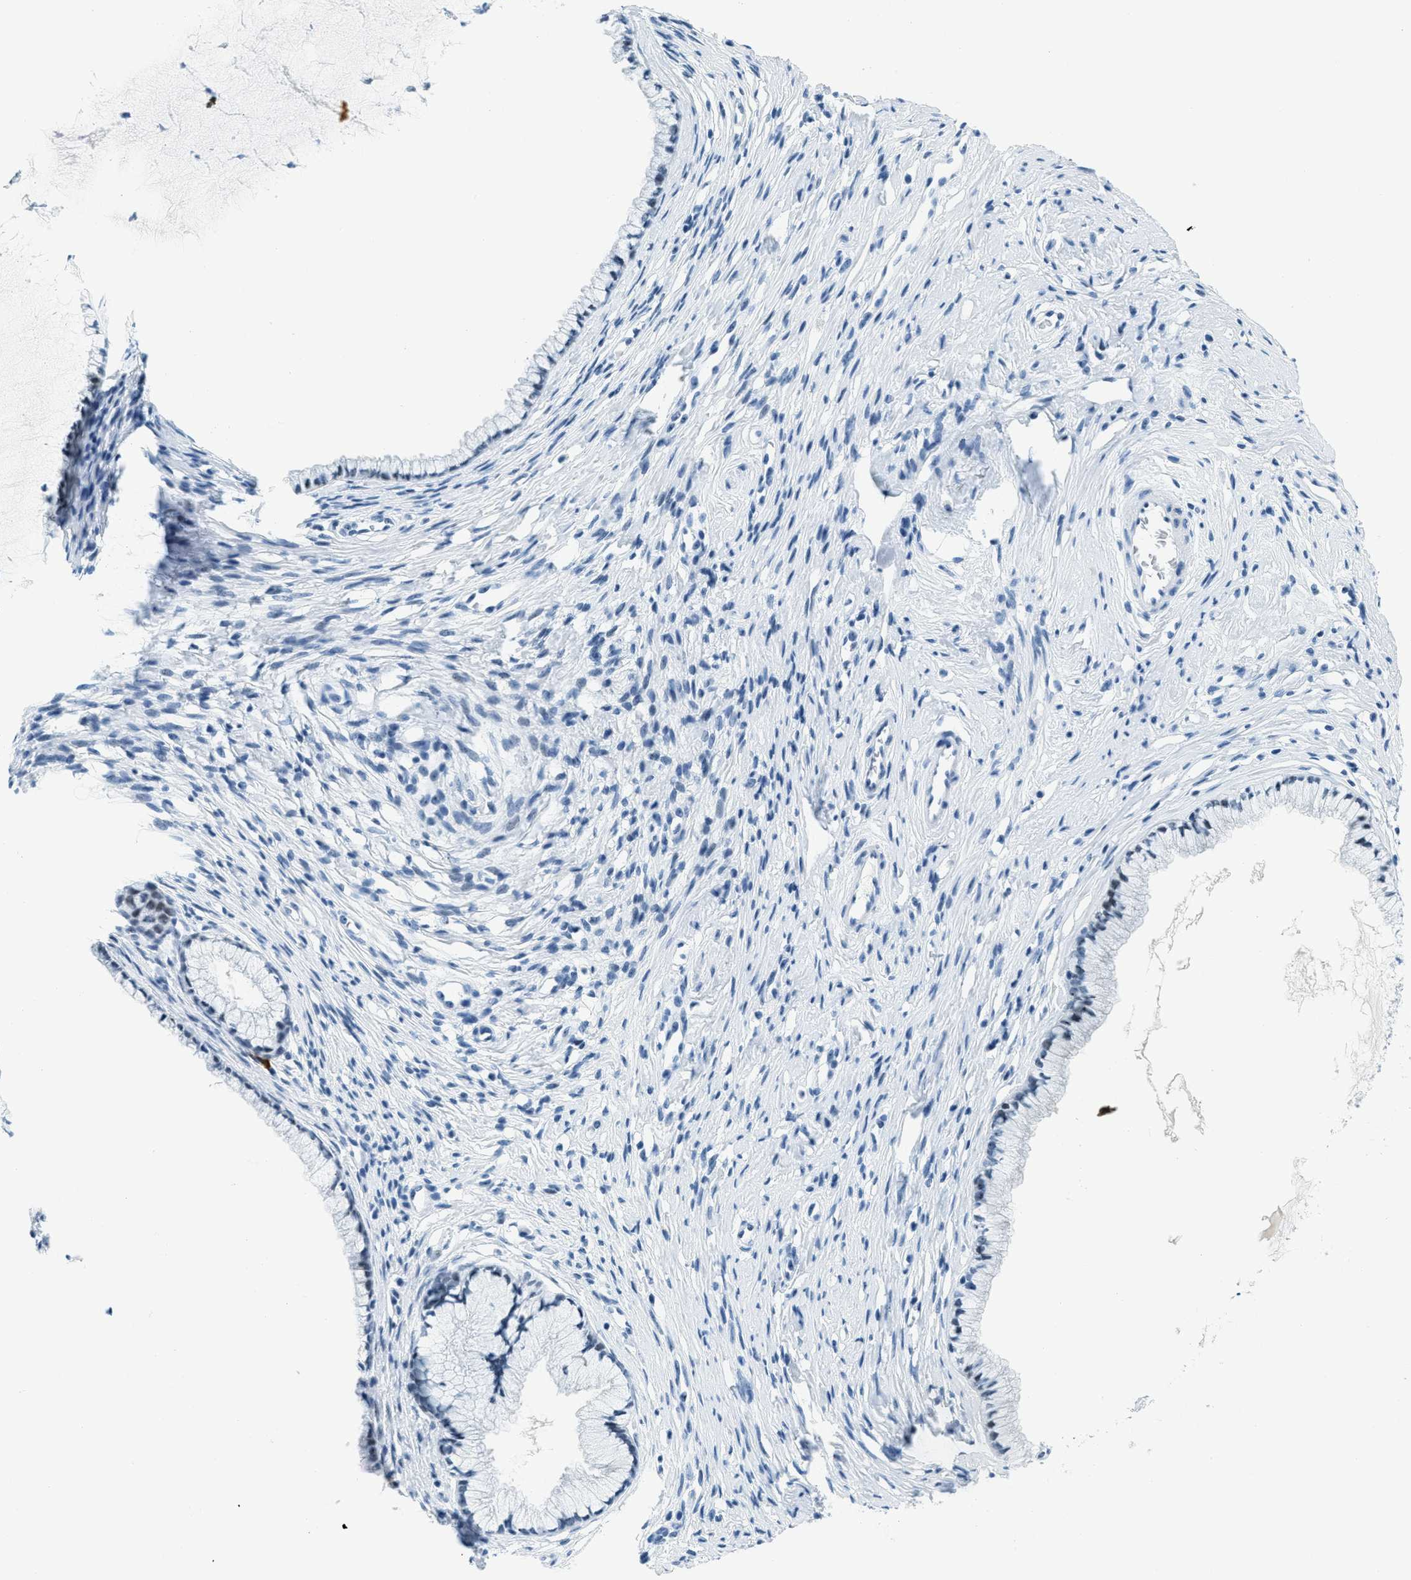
{"staining": {"intensity": "moderate", "quantity": "<25%", "location": "nuclear"}, "tissue": "cervix", "cell_type": "Glandular cells", "image_type": "normal", "snomed": [{"axis": "morphology", "description": "Normal tissue, NOS"}, {"axis": "topography", "description": "Cervix"}], "caption": "A brown stain highlights moderate nuclear positivity of a protein in glandular cells of normal cervix.", "gene": "PLA2G2A", "patient": {"sex": "female", "age": 77}}